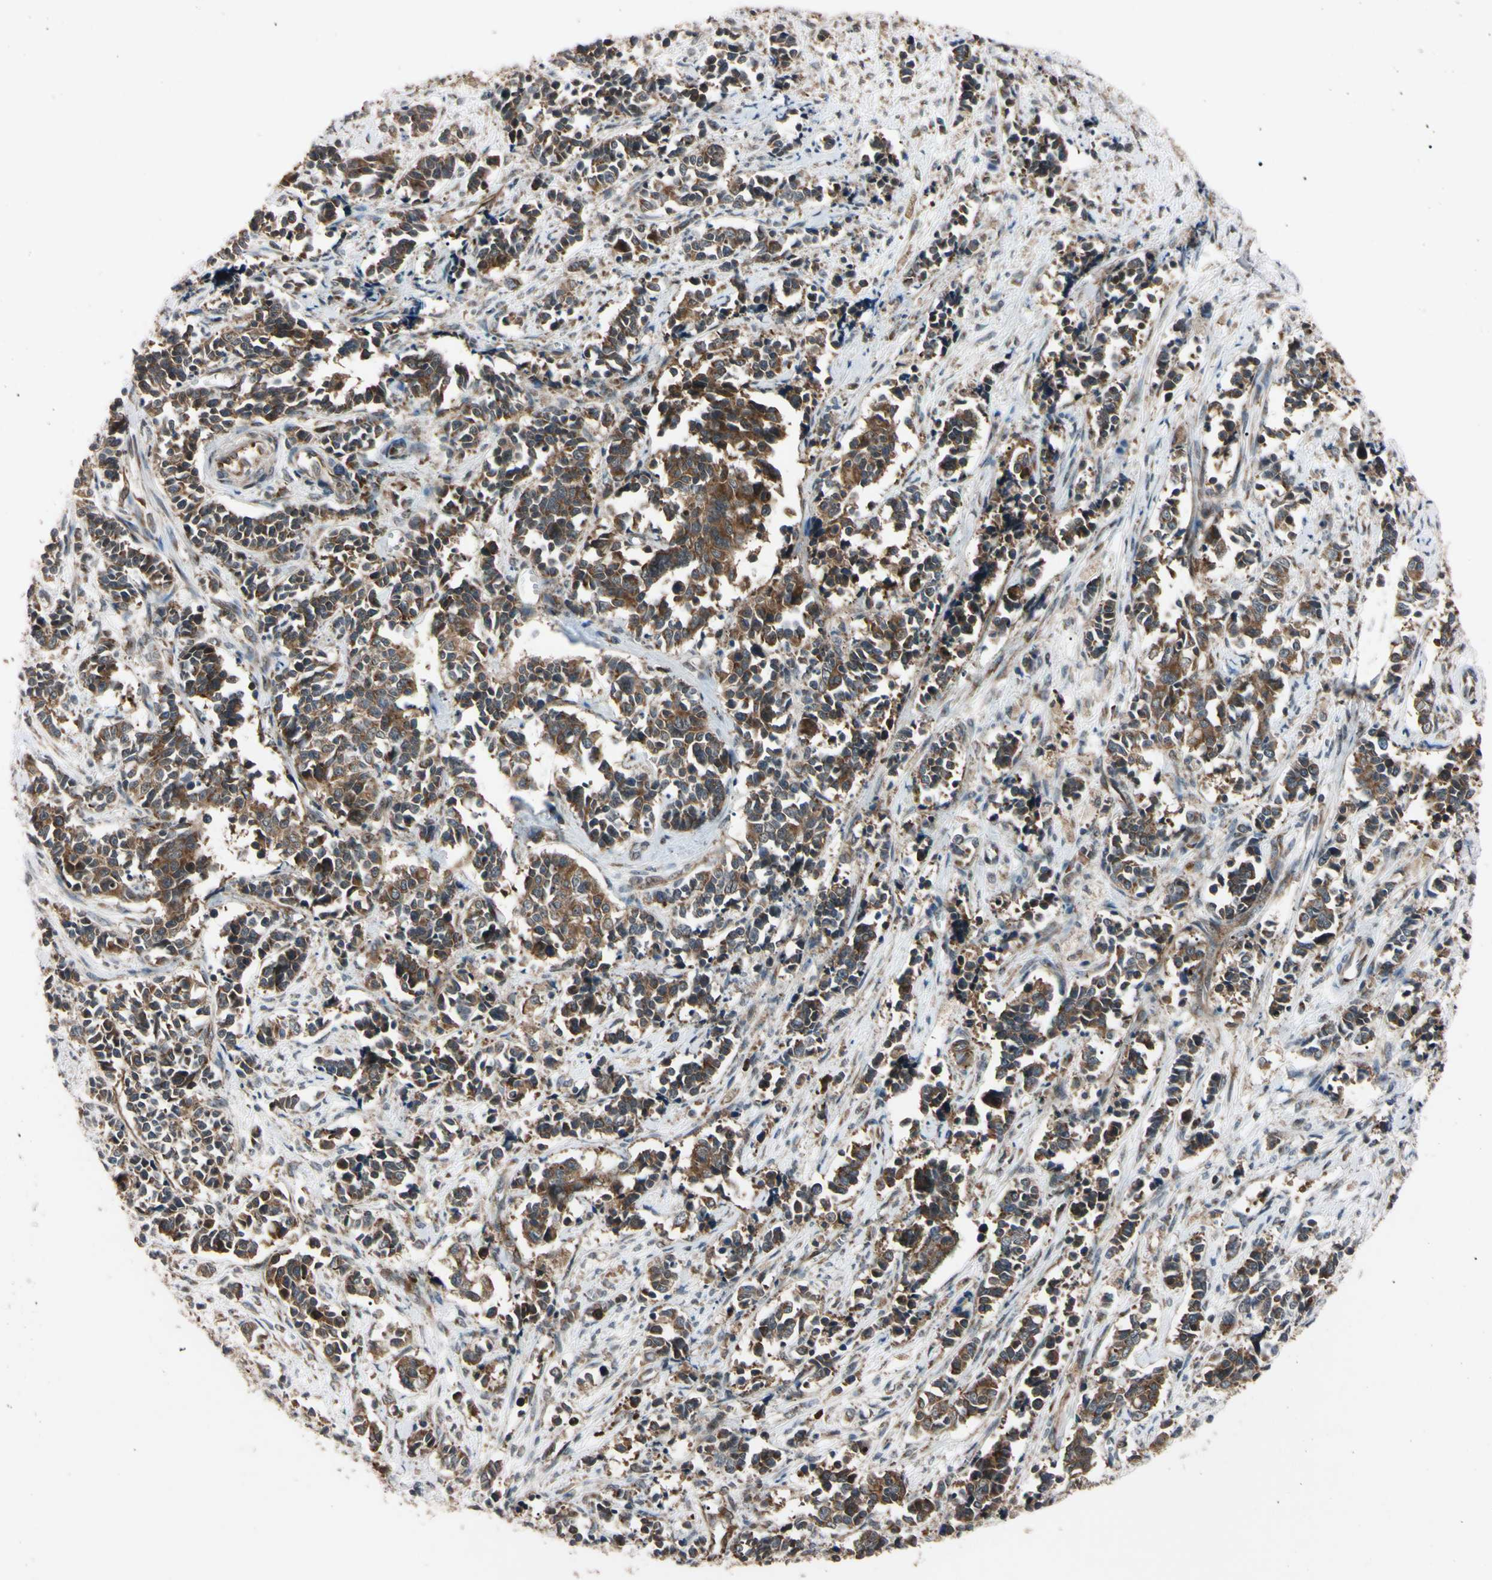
{"staining": {"intensity": "strong", "quantity": ">75%", "location": "cytoplasmic/membranous"}, "tissue": "cervical cancer", "cell_type": "Tumor cells", "image_type": "cancer", "snomed": [{"axis": "morphology", "description": "Normal tissue, NOS"}, {"axis": "morphology", "description": "Squamous cell carcinoma, NOS"}, {"axis": "topography", "description": "Cervix"}], "caption": "Immunohistochemistry (IHC) of cervical cancer displays high levels of strong cytoplasmic/membranous expression in about >75% of tumor cells.", "gene": "GUCY1B1", "patient": {"sex": "female", "age": 35}}